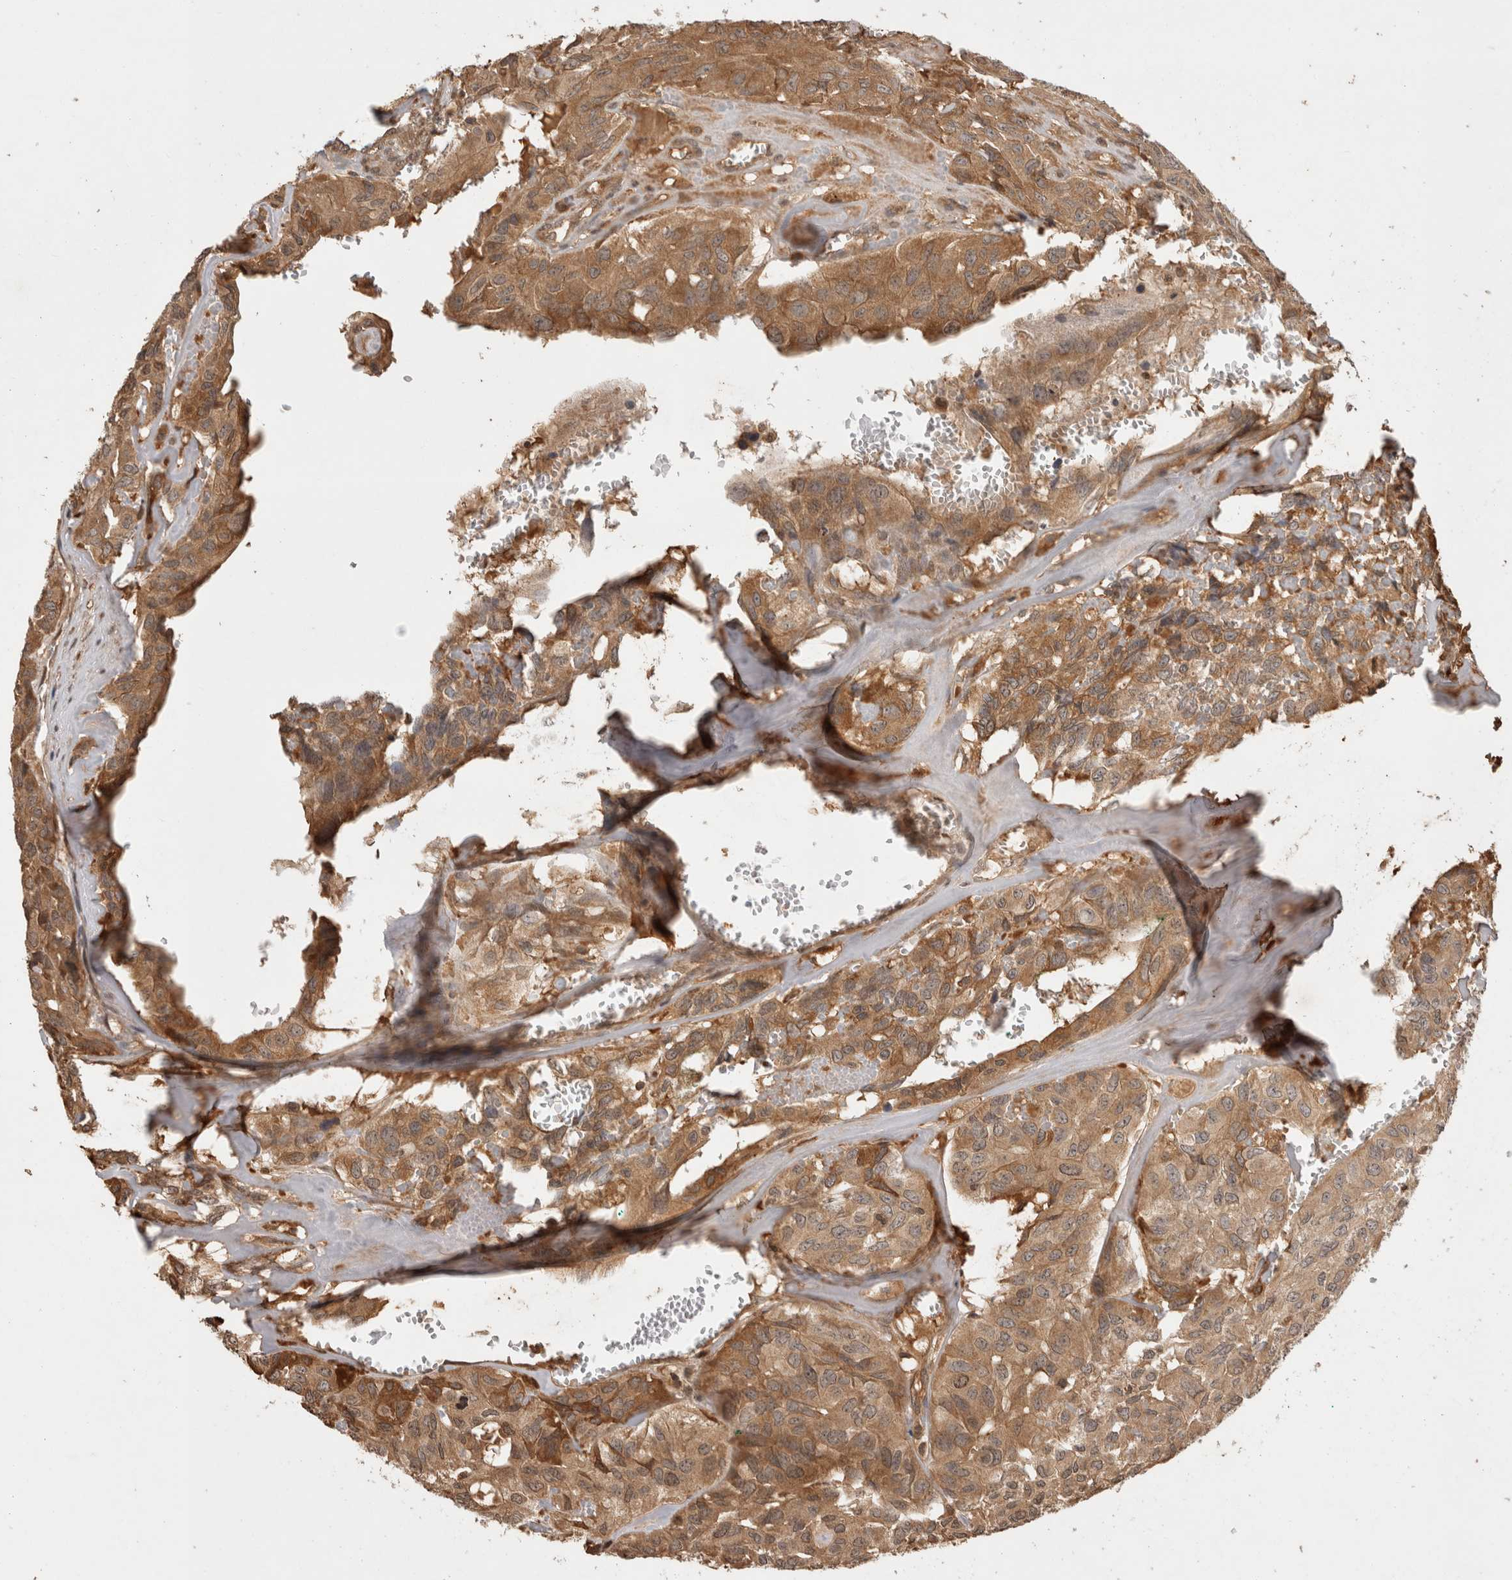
{"staining": {"intensity": "moderate", "quantity": ">75%", "location": "cytoplasmic/membranous"}, "tissue": "head and neck cancer", "cell_type": "Tumor cells", "image_type": "cancer", "snomed": [{"axis": "morphology", "description": "Adenocarcinoma, NOS"}, {"axis": "topography", "description": "Salivary gland, NOS"}, {"axis": "topography", "description": "Head-Neck"}], "caption": "This is an image of immunohistochemistry (IHC) staining of head and neck adenocarcinoma, which shows moderate expression in the cytoplasmic/membranous of tumor cells.", "gene": "PRMT3", "patient": {"sex": "female", "age": 76}}